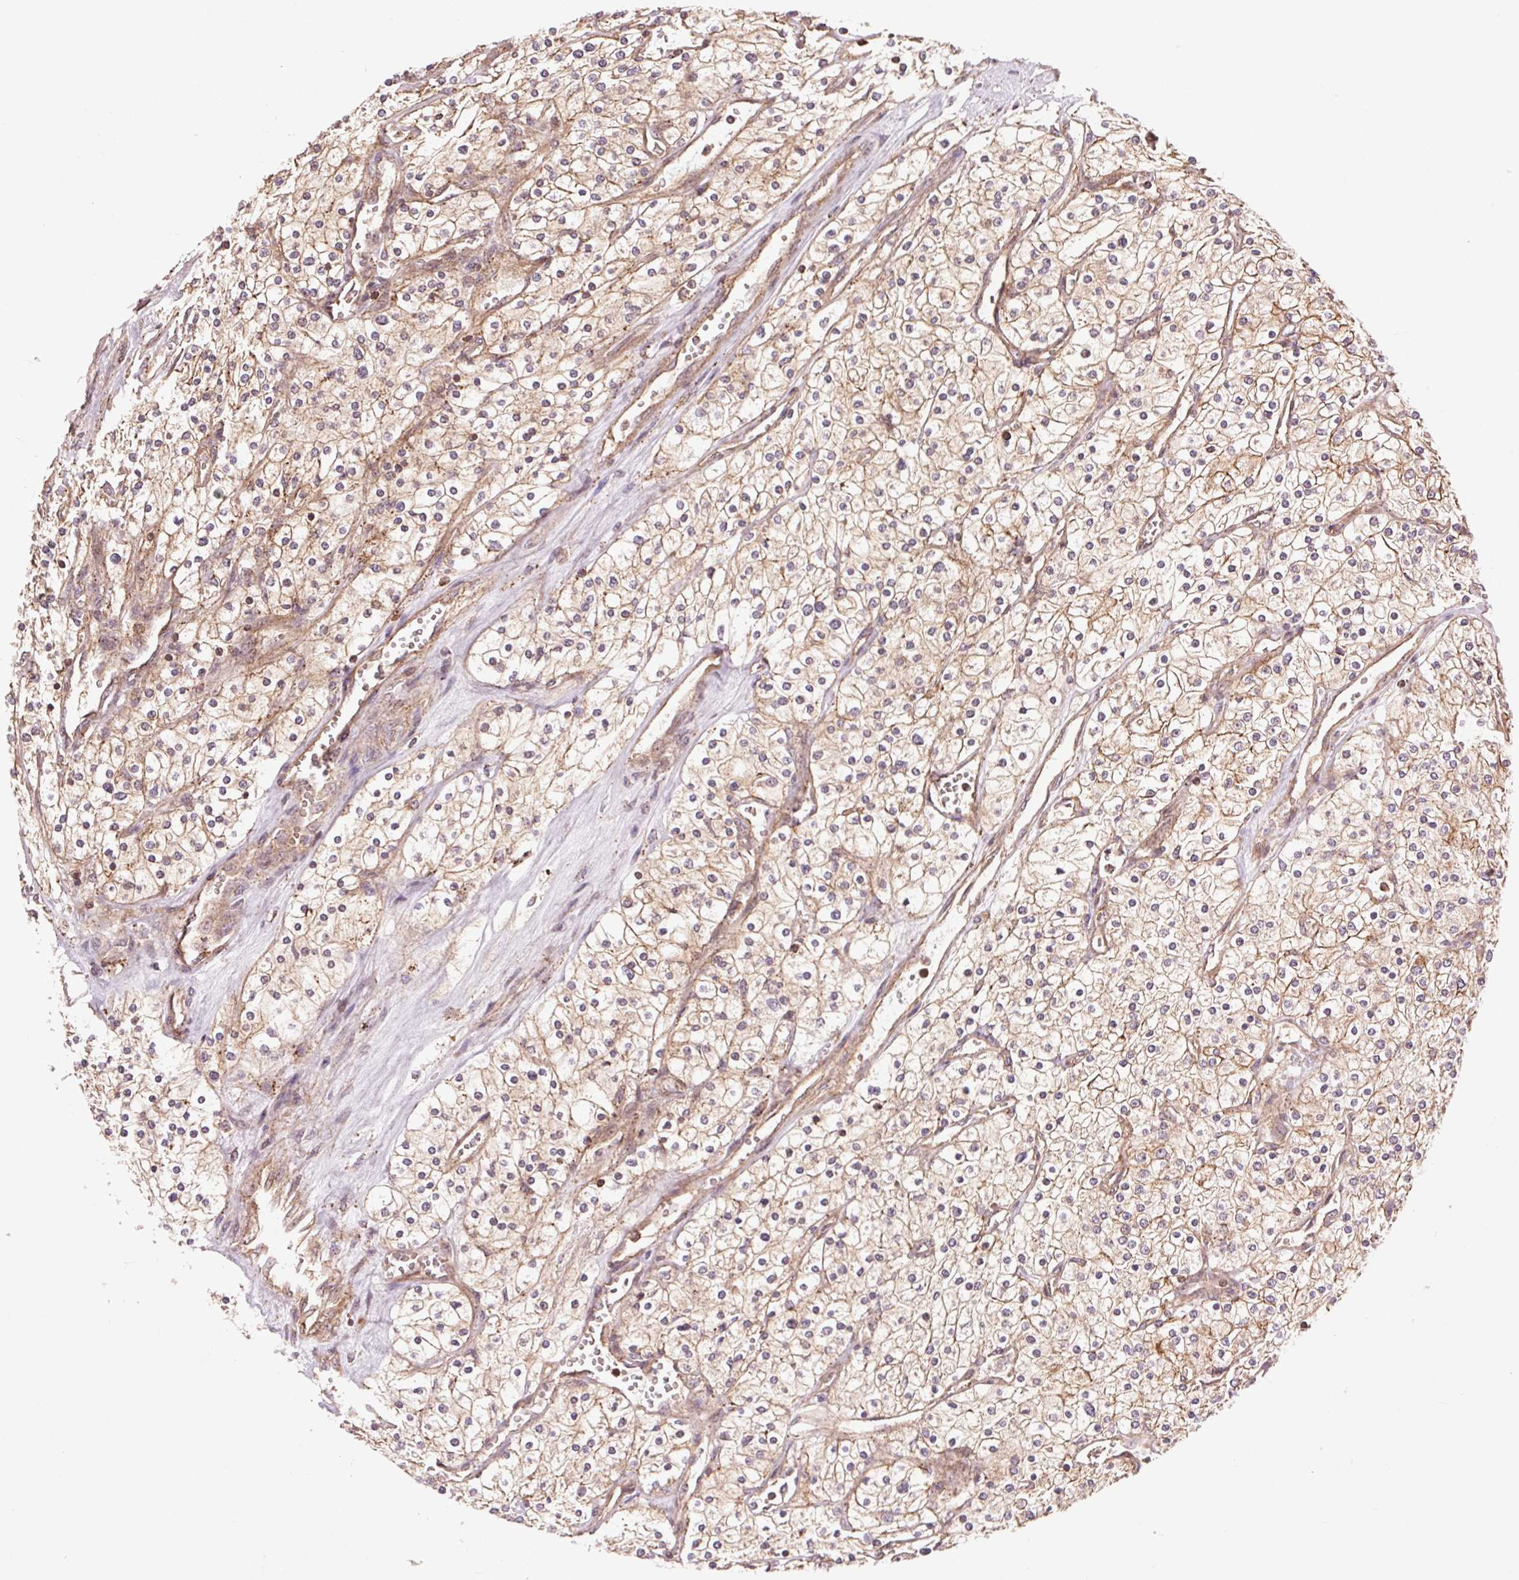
{"staining": {"intensity": "weak", "quantity": ">75%", "location": "cytoplasmic/membranous"}, "tissue": "renal cancer", "cell_type": "Tumor cells", "image_type": "cancer", "snomed": [{"axis": "morphology", "description": "Adenocarcinoma, NOS"}, {"axis": "topography", "description": "Kidney"}], "caption": "This is a histology image of IHC staining of renal cancer, which shows weak expression in the cytoplasmic/membranous of tumor cells.", "gene": "CHMP4B", "patient": {"sex": "male", "age": 80}}